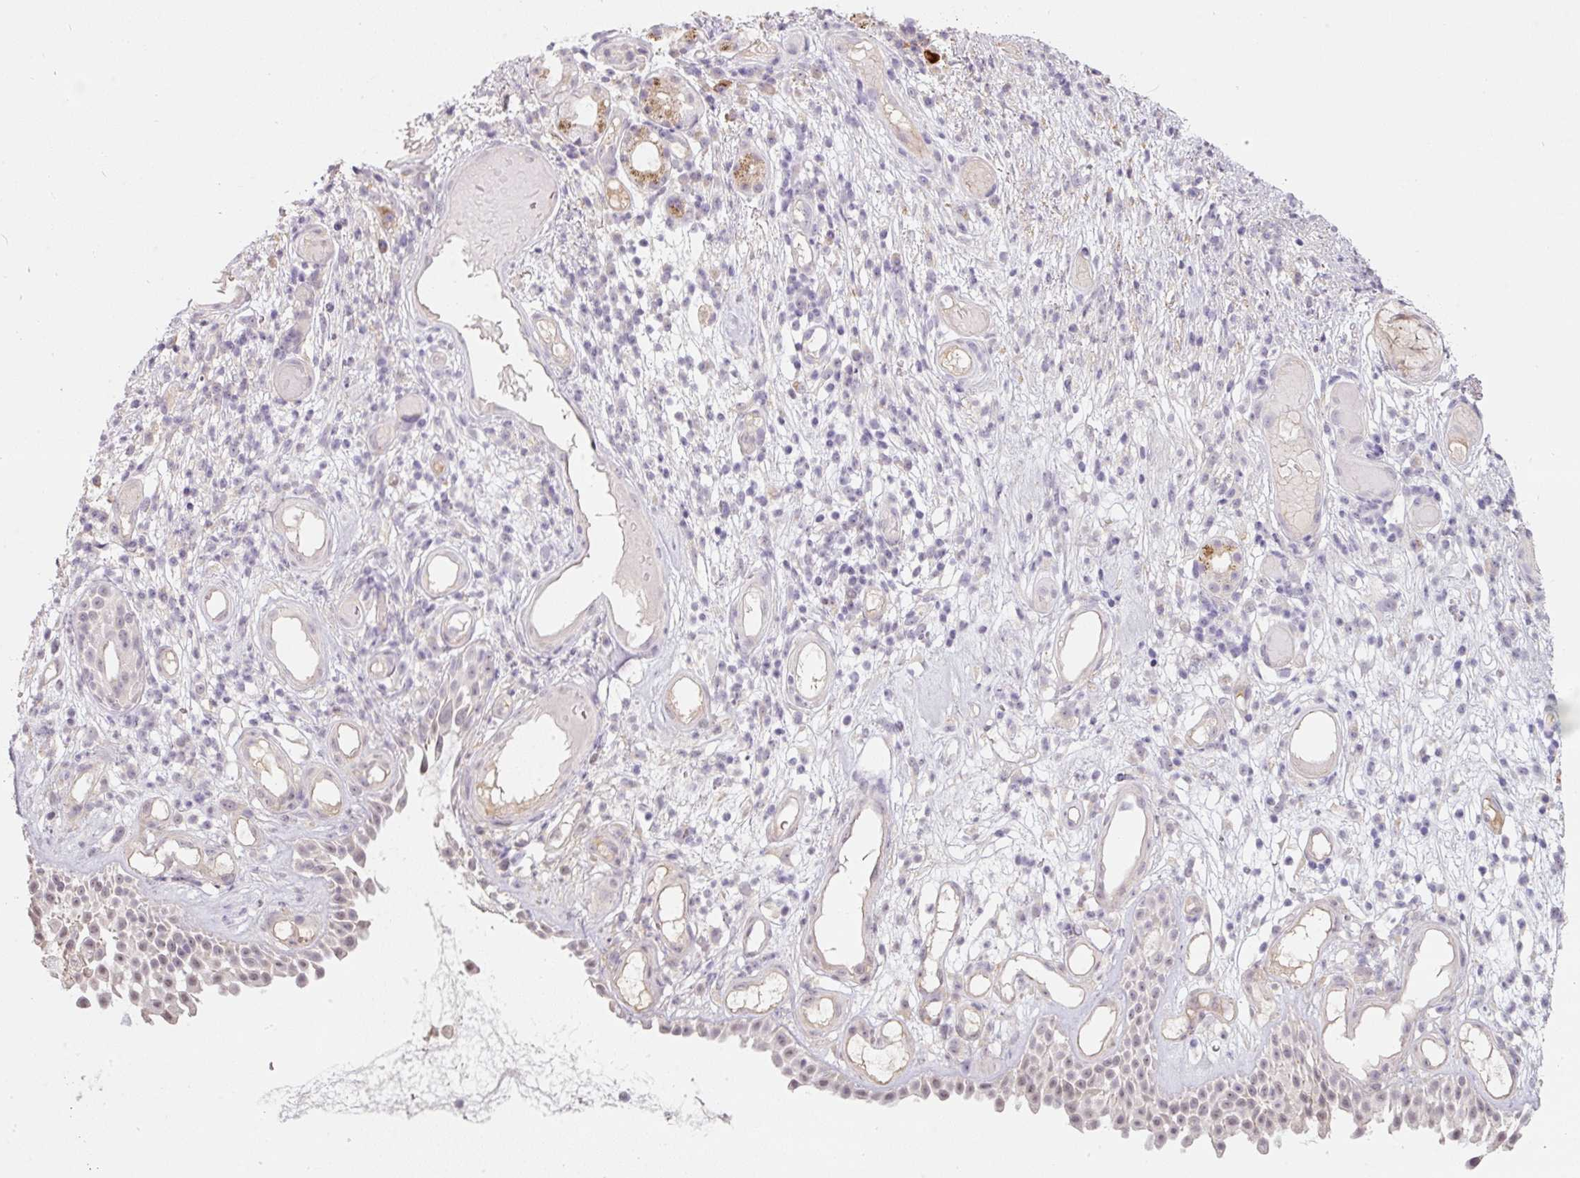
{"staining": {"intensity": "weak", "quantity": "<25%", "location": "nuclear"}, "tissue": "nasopharynx", "cell_type": "Respiratory epithelial cells", "image_type": "normal", "snomed": [{"axis": "morphology", "description": "Normal tissue, NOS"}, {"axis": "morphology", "description": "Inflammation, NOS"}, {"axis": "topography", "description": "Nasopharynx"}], "caption": "Respiratory epithelial cells are negative for protein expression in benign human nasopharynx. (Brightfield microscopy of DAB immunohistochemistry (IHC) at high magnification).", "gene": "TMEM37", "patient": {"sex": "male", "age": 54}}